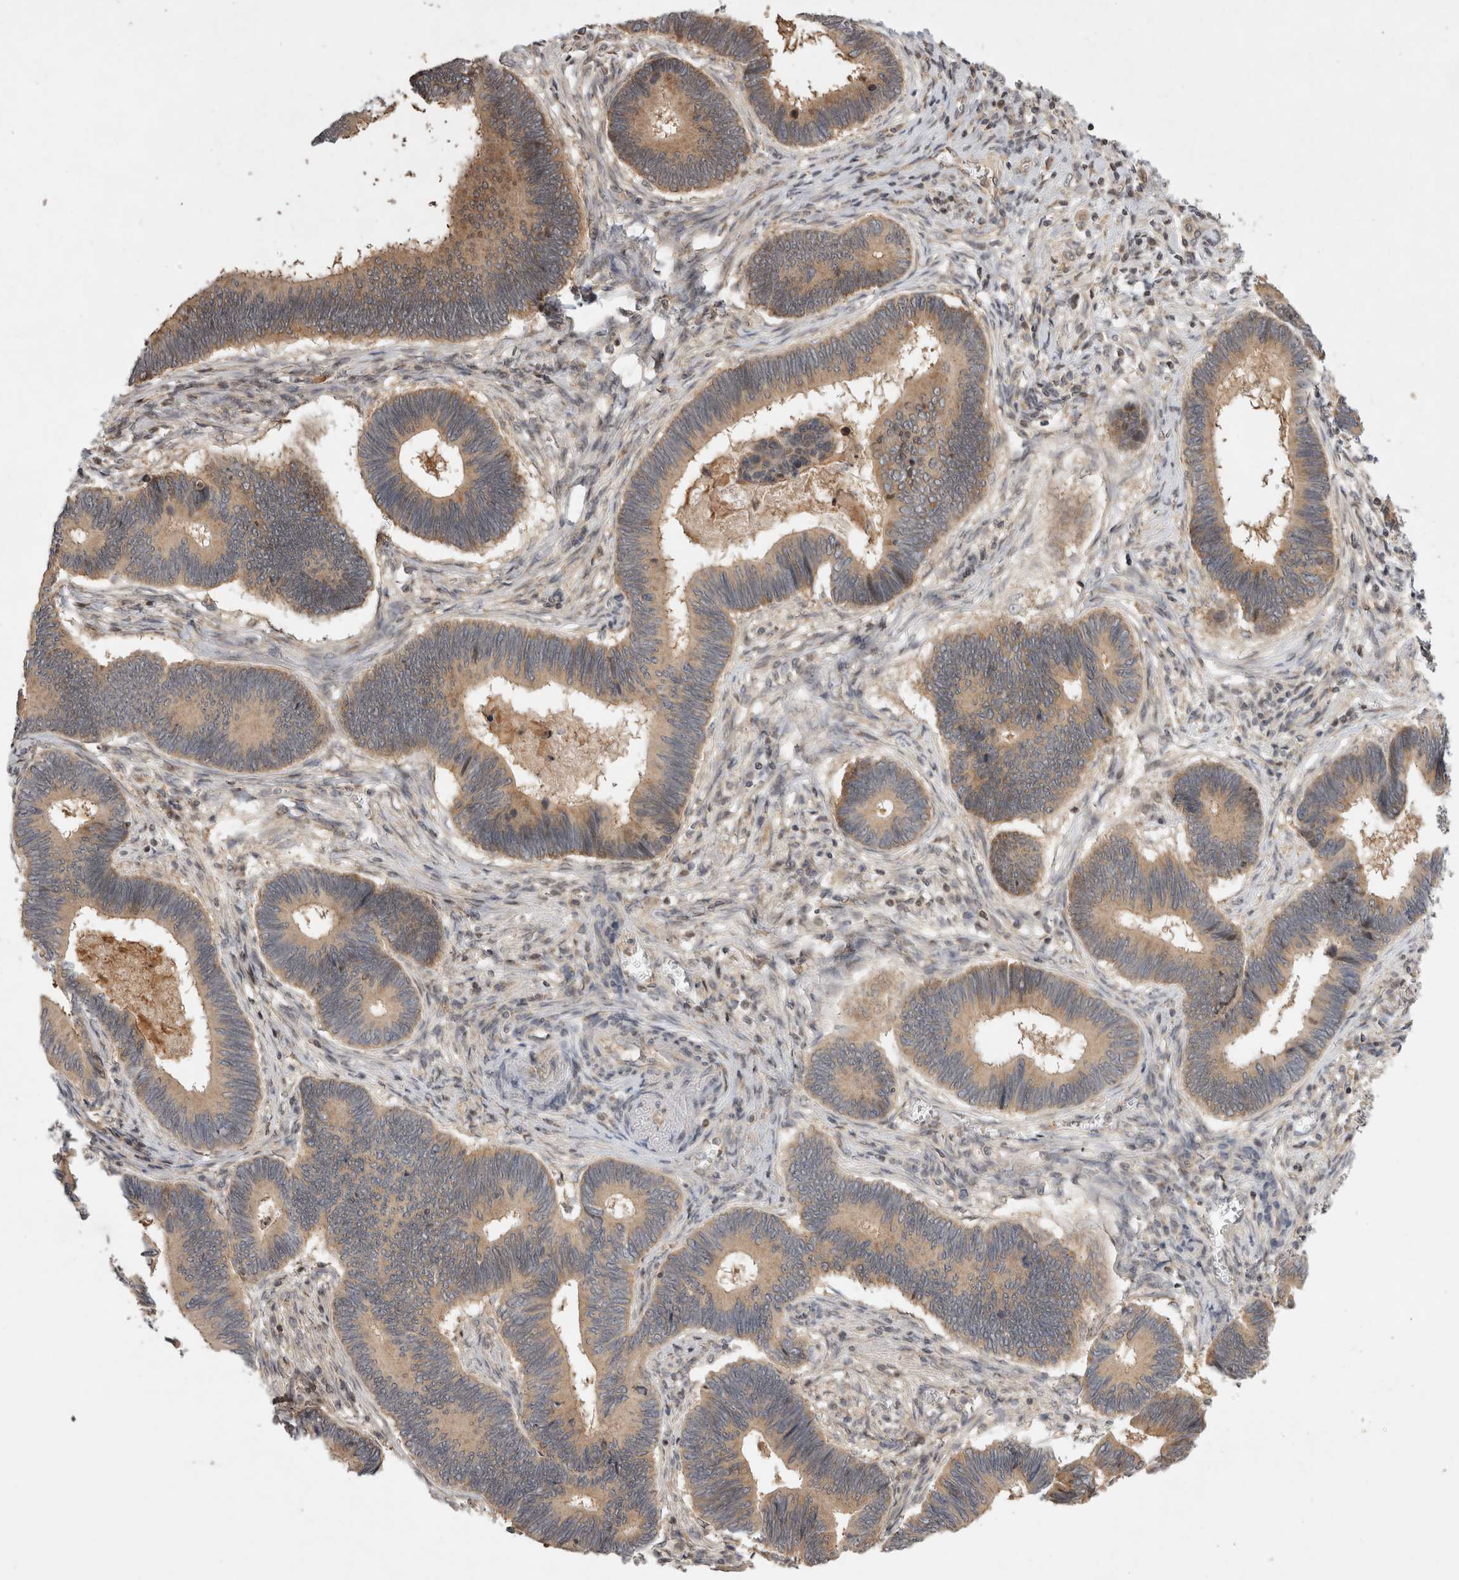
{"staining": {"intensity": "moderate", "quantity": ">75%", "location": "cytoplasmic/membranous"}, "tissue": "pancreatic cancer", "cell_type": "Tumor cells", "image_type": "cancer", "snomed": [{"axis": "morphology", "description": "Adenocarcinoma, NOS"}, {"axis": "topography", "description": "Pancreas"}], "caption": "A brown stain highlights moderate cytoplasmic/membranous positivity of a protein in human adenocarcinoma (pancreatic) tumor cells.", "gene": "EIF2AK1", "patient": {"sex": "female", "age": 70}}